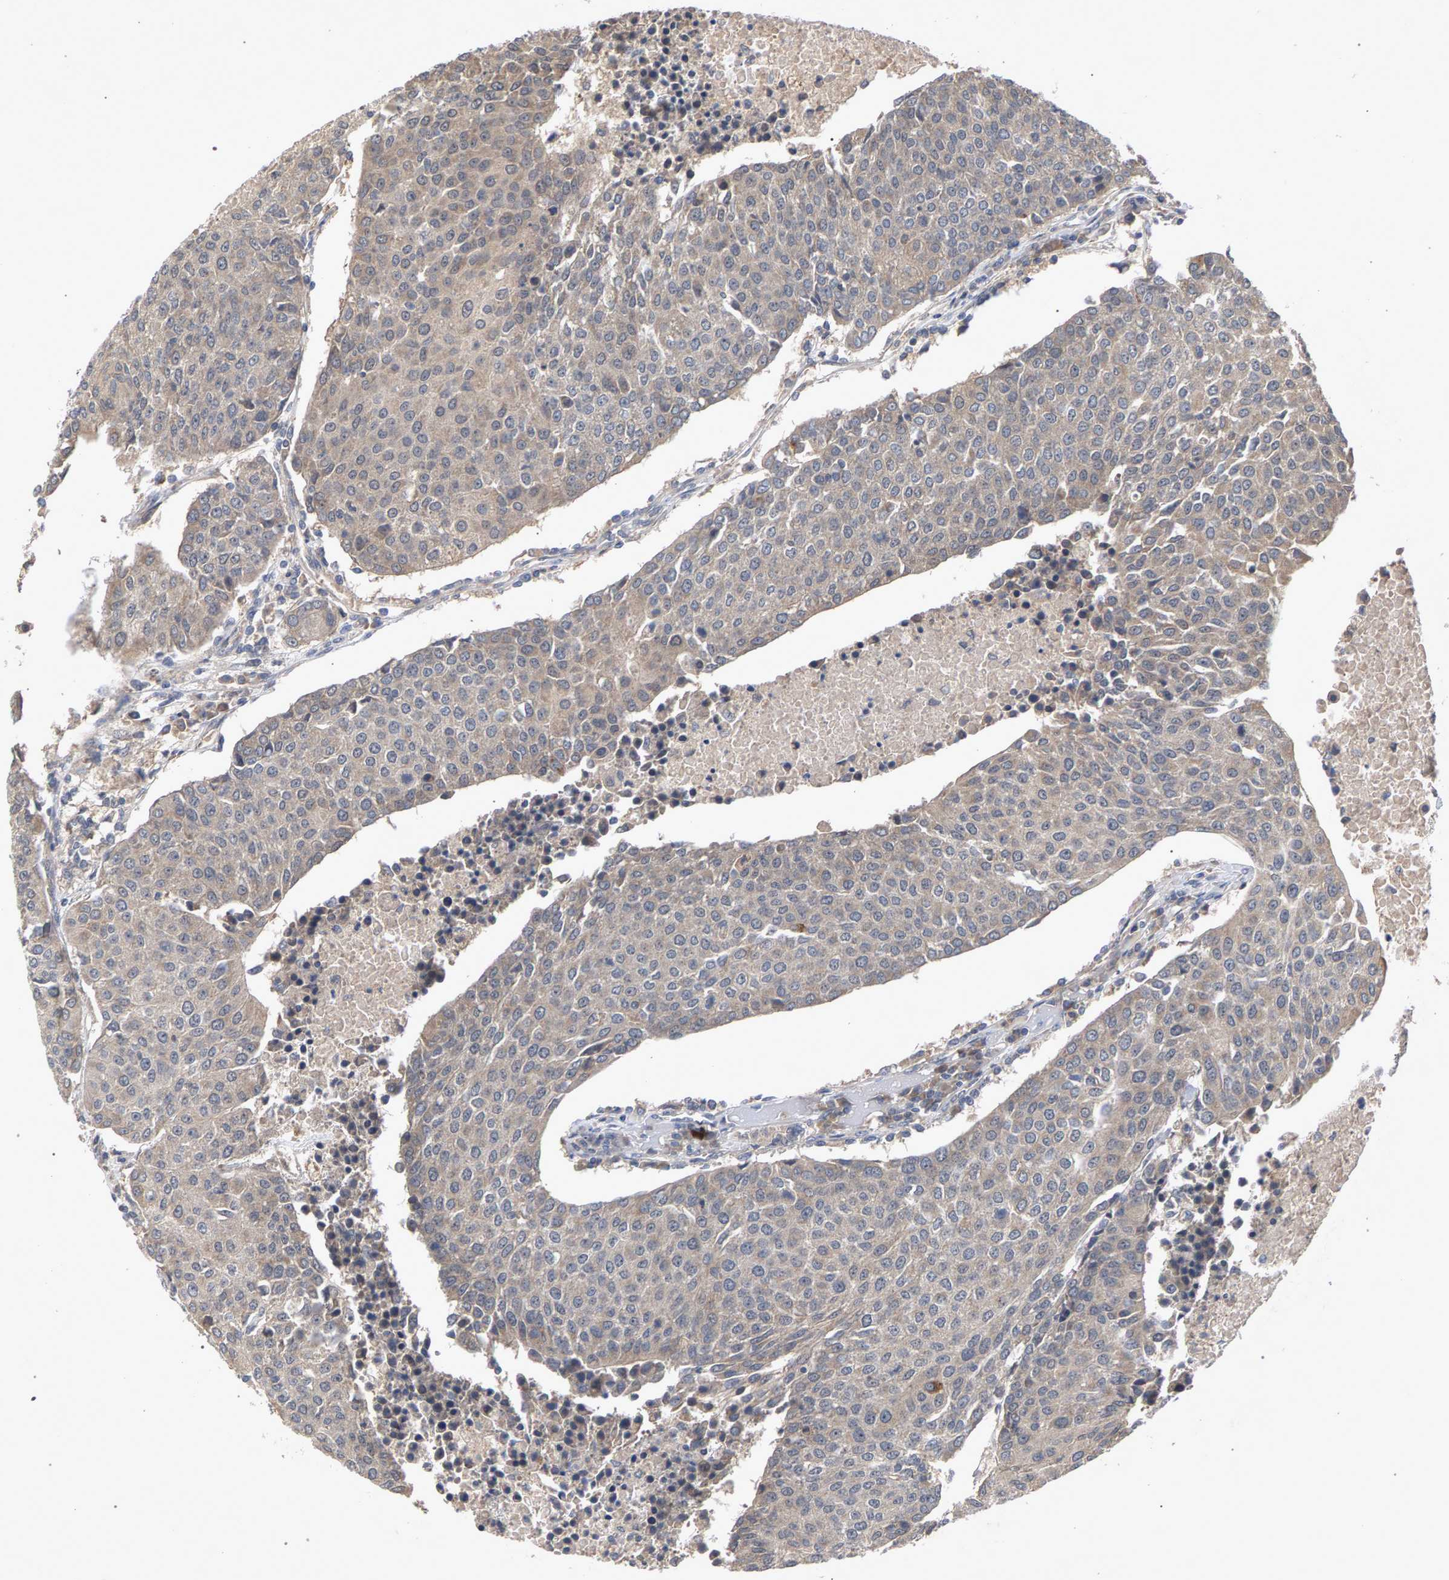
{"staining": {"intensity": "weak", "quantity": ">75%", "location": "cytoplasmic/membranous"}, "tissue": "urothelial cancer", "cell_type": "Tumor cells", "image_type": "cancer", "snomed": [{"axis": "morphology", "description": "Urothelial carcinoma, High grade"}, {"axis": "topography", "description": "Urinary bladder"}], "caption": "Weak cytoplasmic/membranous expression is identified in approximately >75% of tumor cells in urothelial cancer.", "gene": "SLC4A4", "patient": {"sex": "female", "age": 85}}